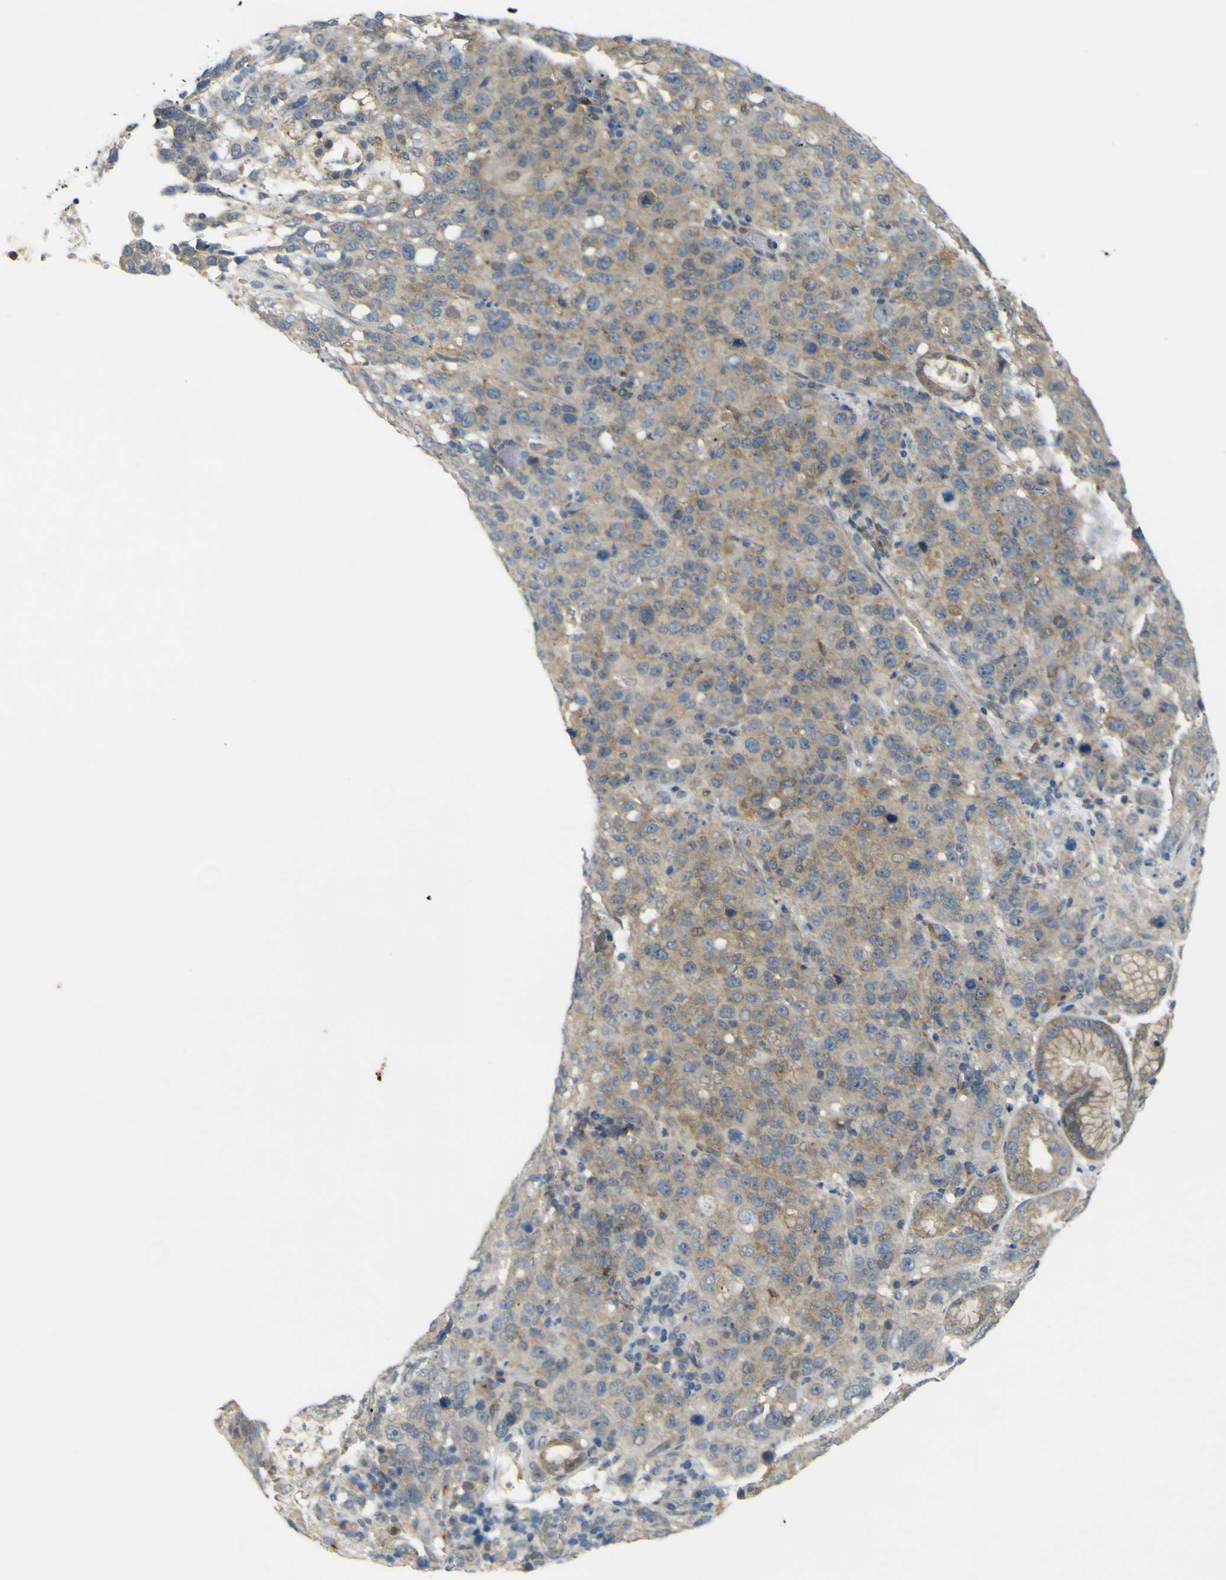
{"staining": {"intensity": "moderate", "quantity": "25%-75%", "location": "cytoplasmic/membranous"}, "tissue": "stomach cancer", "cell_type": "Tumor cells", "image_type": "cancer", "snomed": [{"axis": "morphology", "description": "Normal tissue, NOS"}, {"axis": "morphology", "description": "Adenocarcinoma, NOS"}, {"axis": "topography", "description": "Stomach"}], "caption": "Brown immunohistochemical staining in adenocarcinoma (stomach) reveals moderate cytoplasmic/membranous positivity in about 25%-75% of tumor cells. (DAB = brown stain, brightfield microscopy at high magnification).", "gene": "IGF2R", "patient": {"sex": "male", "age": 48}}